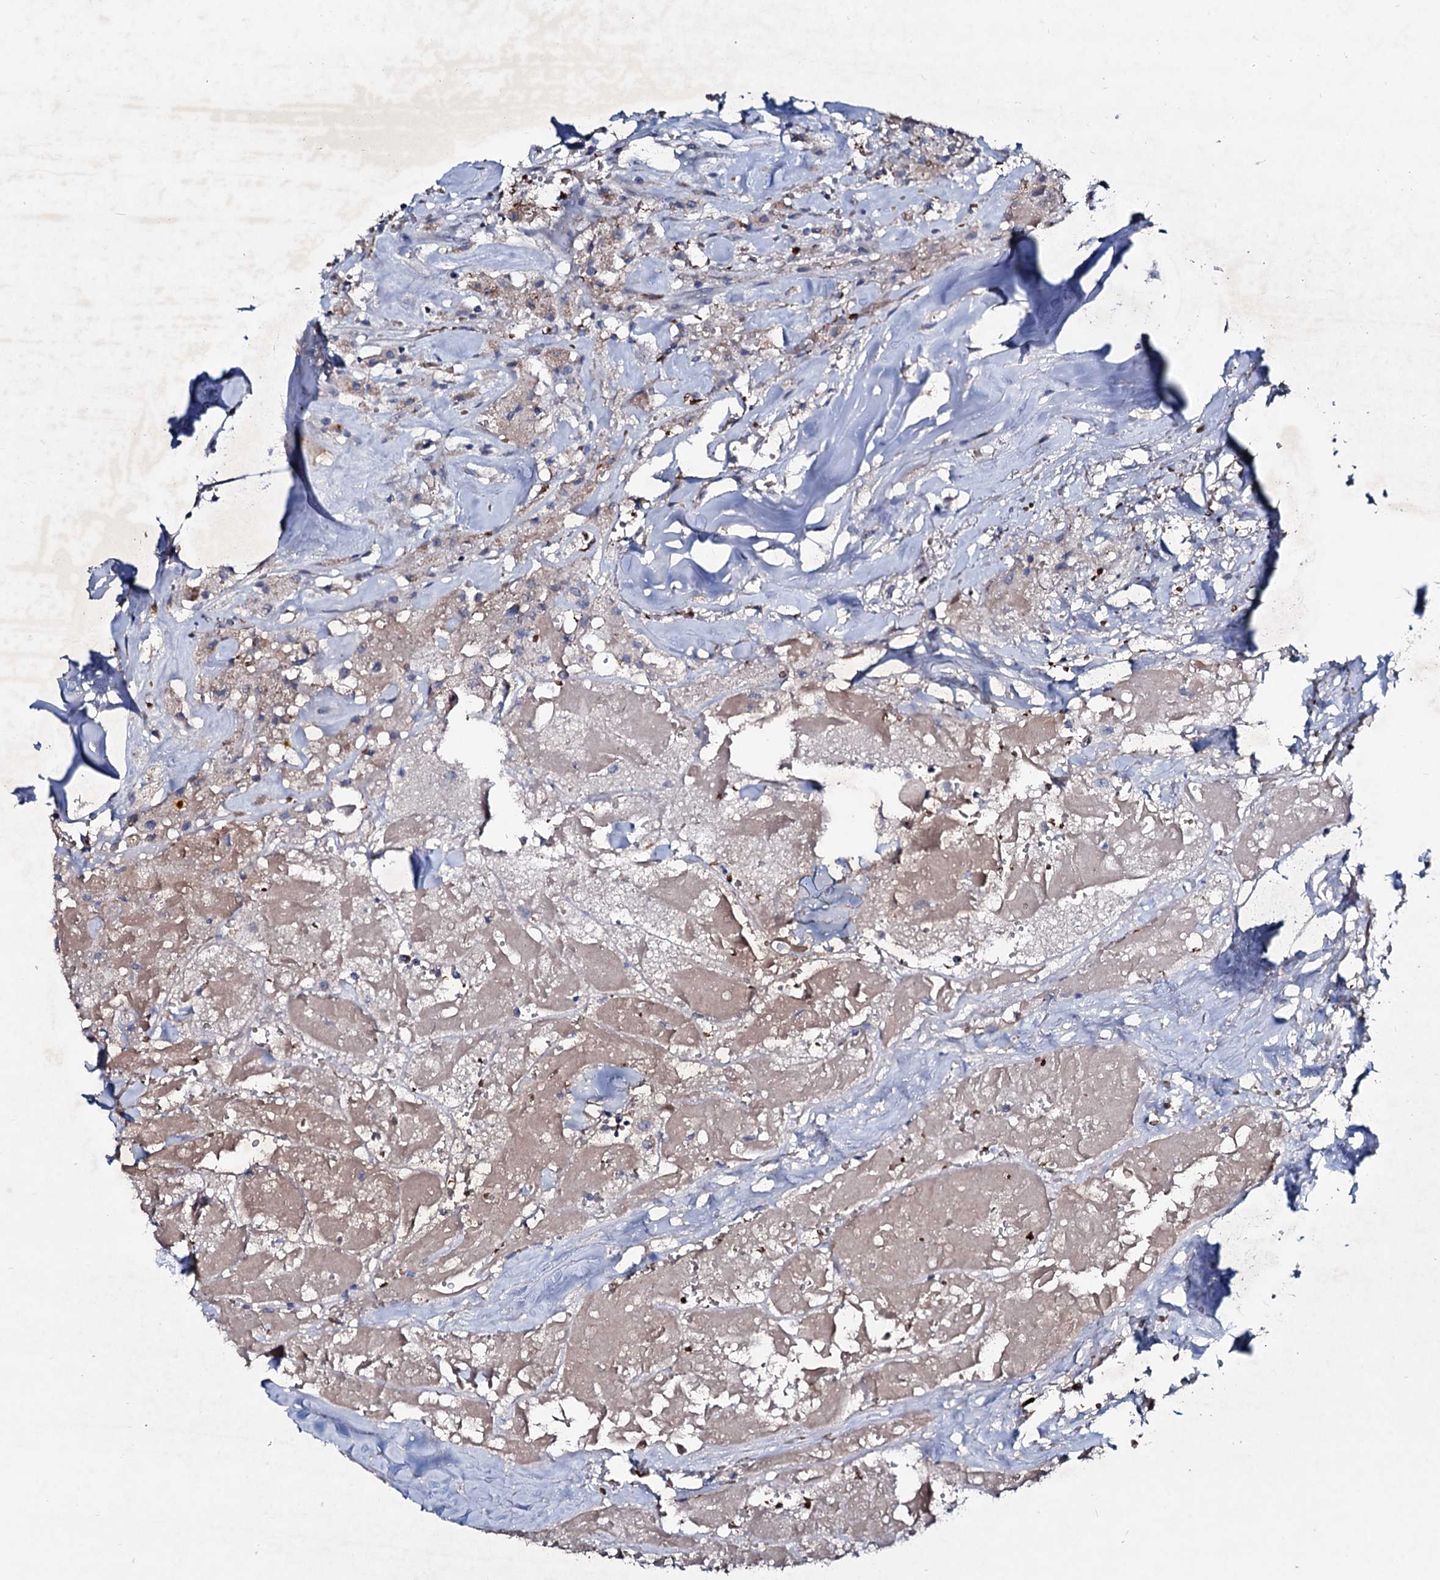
{"staining": {"intensity": "weak", "quantity": ">75%", "location": "cytoplasmic/membranous"}, "tissue": "thyroid cancer", "cell_type": "Tumor cells", "image_type": "cancer", "snomed": [{"axis": "morphology", "description": "Papillary adenocarcinoma, NOS"}, {"axis": "topography", "description": "Thyroid gland"}], "caption": "Brown immunohistochemical staining in thyroid cancer displays weak cytoplasmic/membranous positivity in approximately >75% of tumor cells.", "gene": "RNF6", "patient": {"sex": "female", "age": 59}}